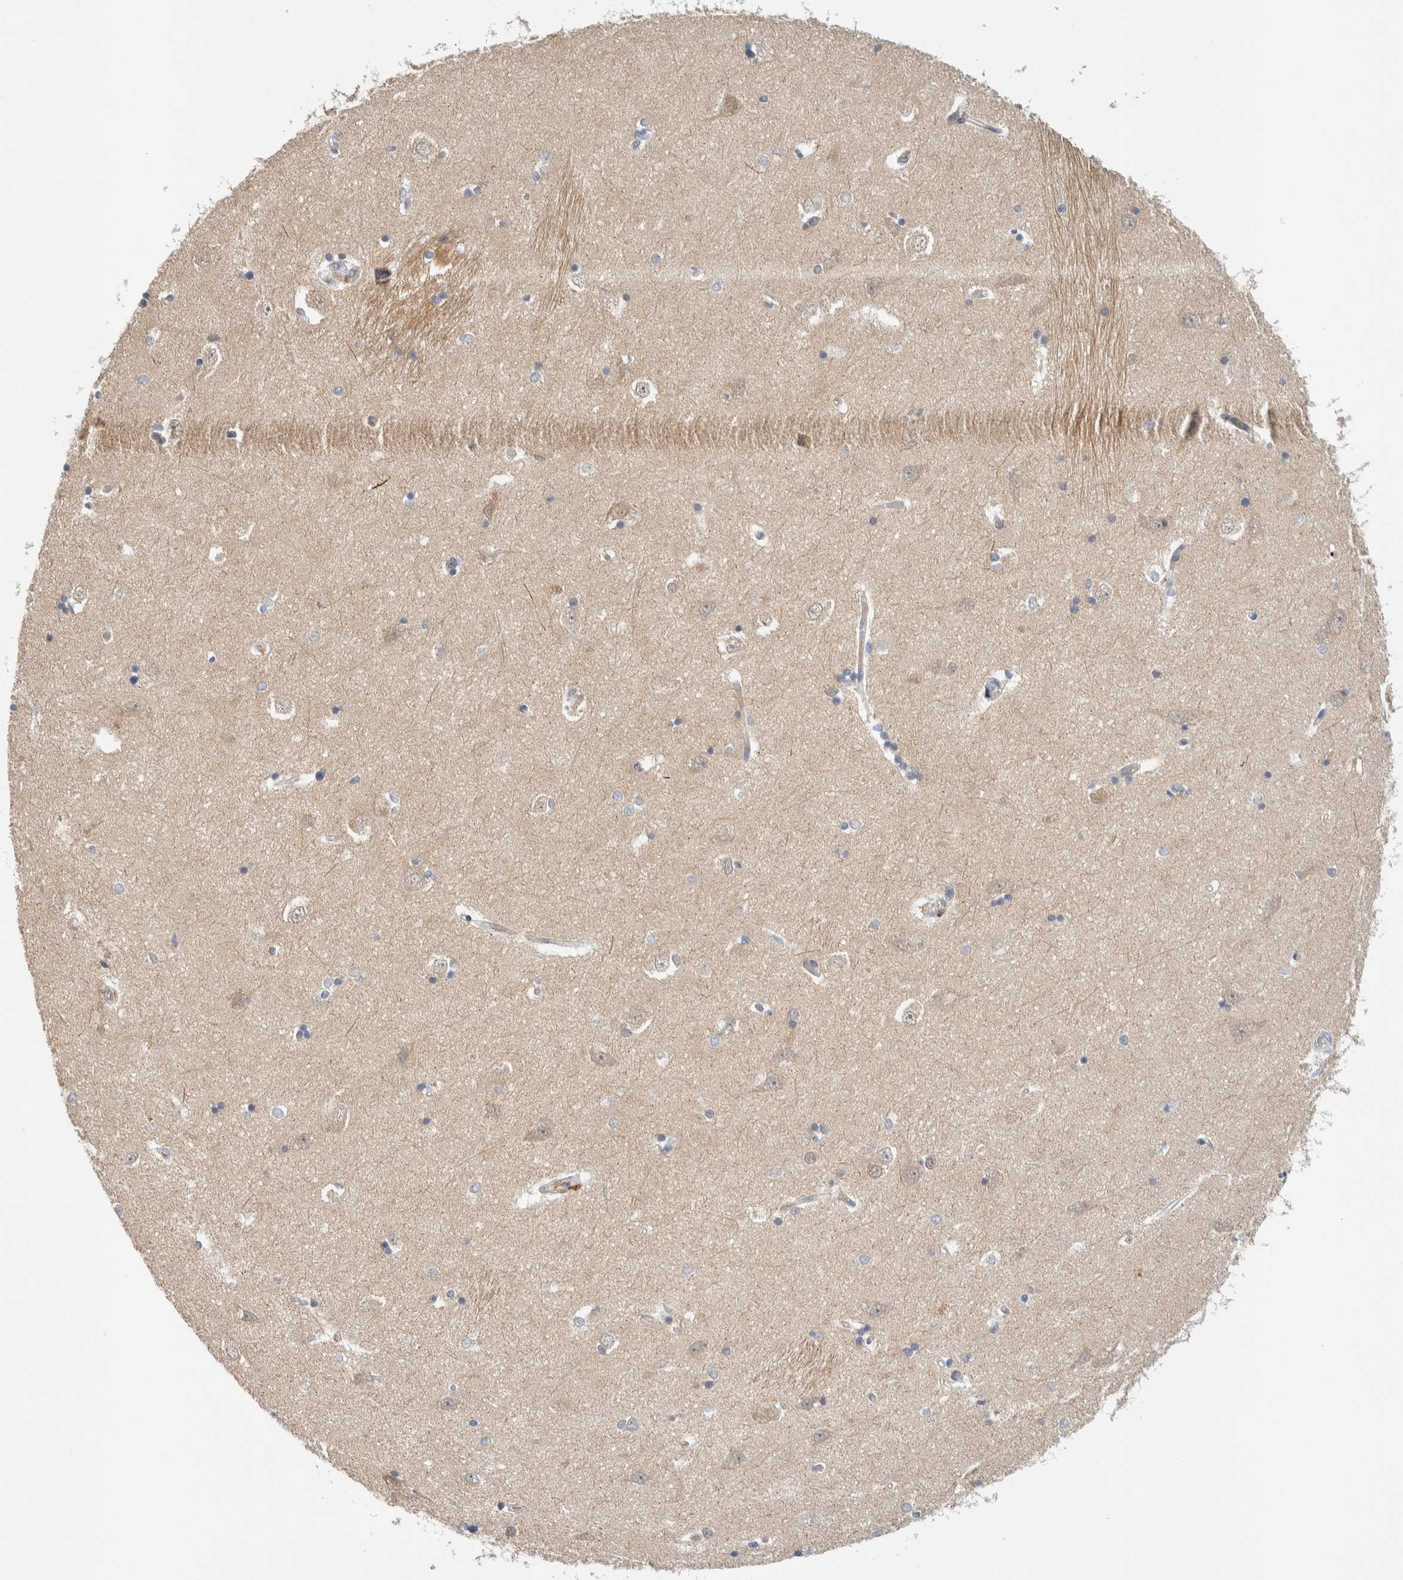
{"staining": {"intensity": "negative", "quantity": "none", "location": "none"}, "tissue": "hippocampus", "cell_type": "Glial cells", "image_type": "normal", "snomed": [{"axis": "morphology", "description": "Normal tissue, NOS"}, {"axis": "topography", "description": "Hippocampus"}], "caption": "High power microscopy micrograph of an IHC photomicrograph of normal hippocampus, revealing no significant staining in glial cells.", "gene": "GCLM", "patient": {"sex": "male", "age": 45}}